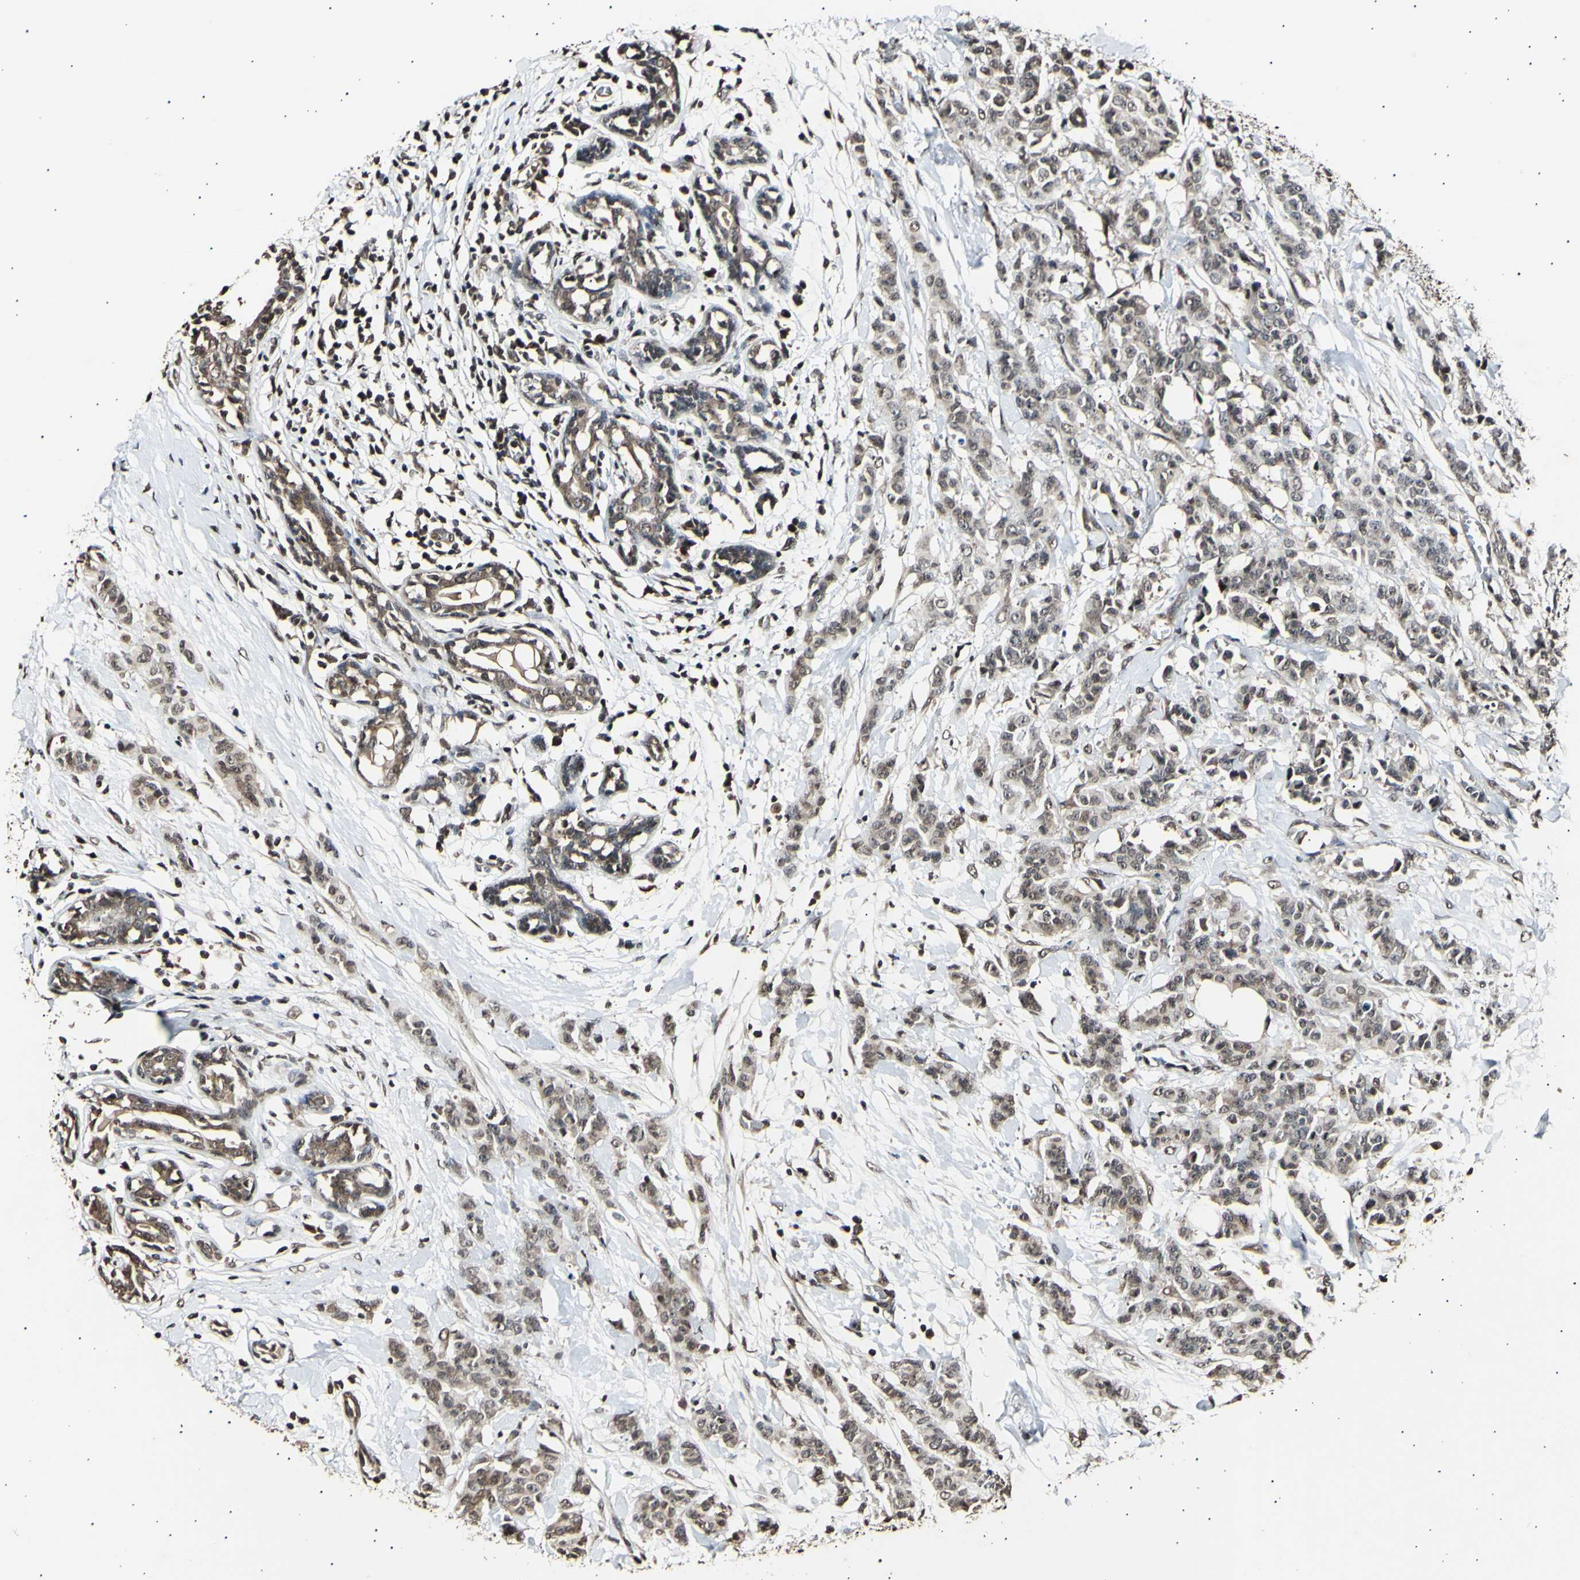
{"staining": {"intensity": "moderate", "quantity": "25%-75%", "location": "nuclear"}, "tissue": "breast cancer", "cell_type": "Tumor cells", "image_type": "cancer", "snomed": [{"axis": "morphology", "description": "Normal tissue, NOS"}, {"axis": "morphology", "description": "Duct carcinoma"}, {"axis": "topography", "description": "Breast"}], "caption": "Immunohistochemical staining of human breast cancer (infiltrating ductal carcinoma) shows medium levels of moderate nuclear staining in approximately 25%-75% of tumor cells. (Stains: DAB (3,3'-diaminobenzidine) in brown, nuclei in blue, Microscopy: brightfield microscopy at high magnification).", "gene": "ANAPC7", "patient": {"sex": "female", "age": 40}}